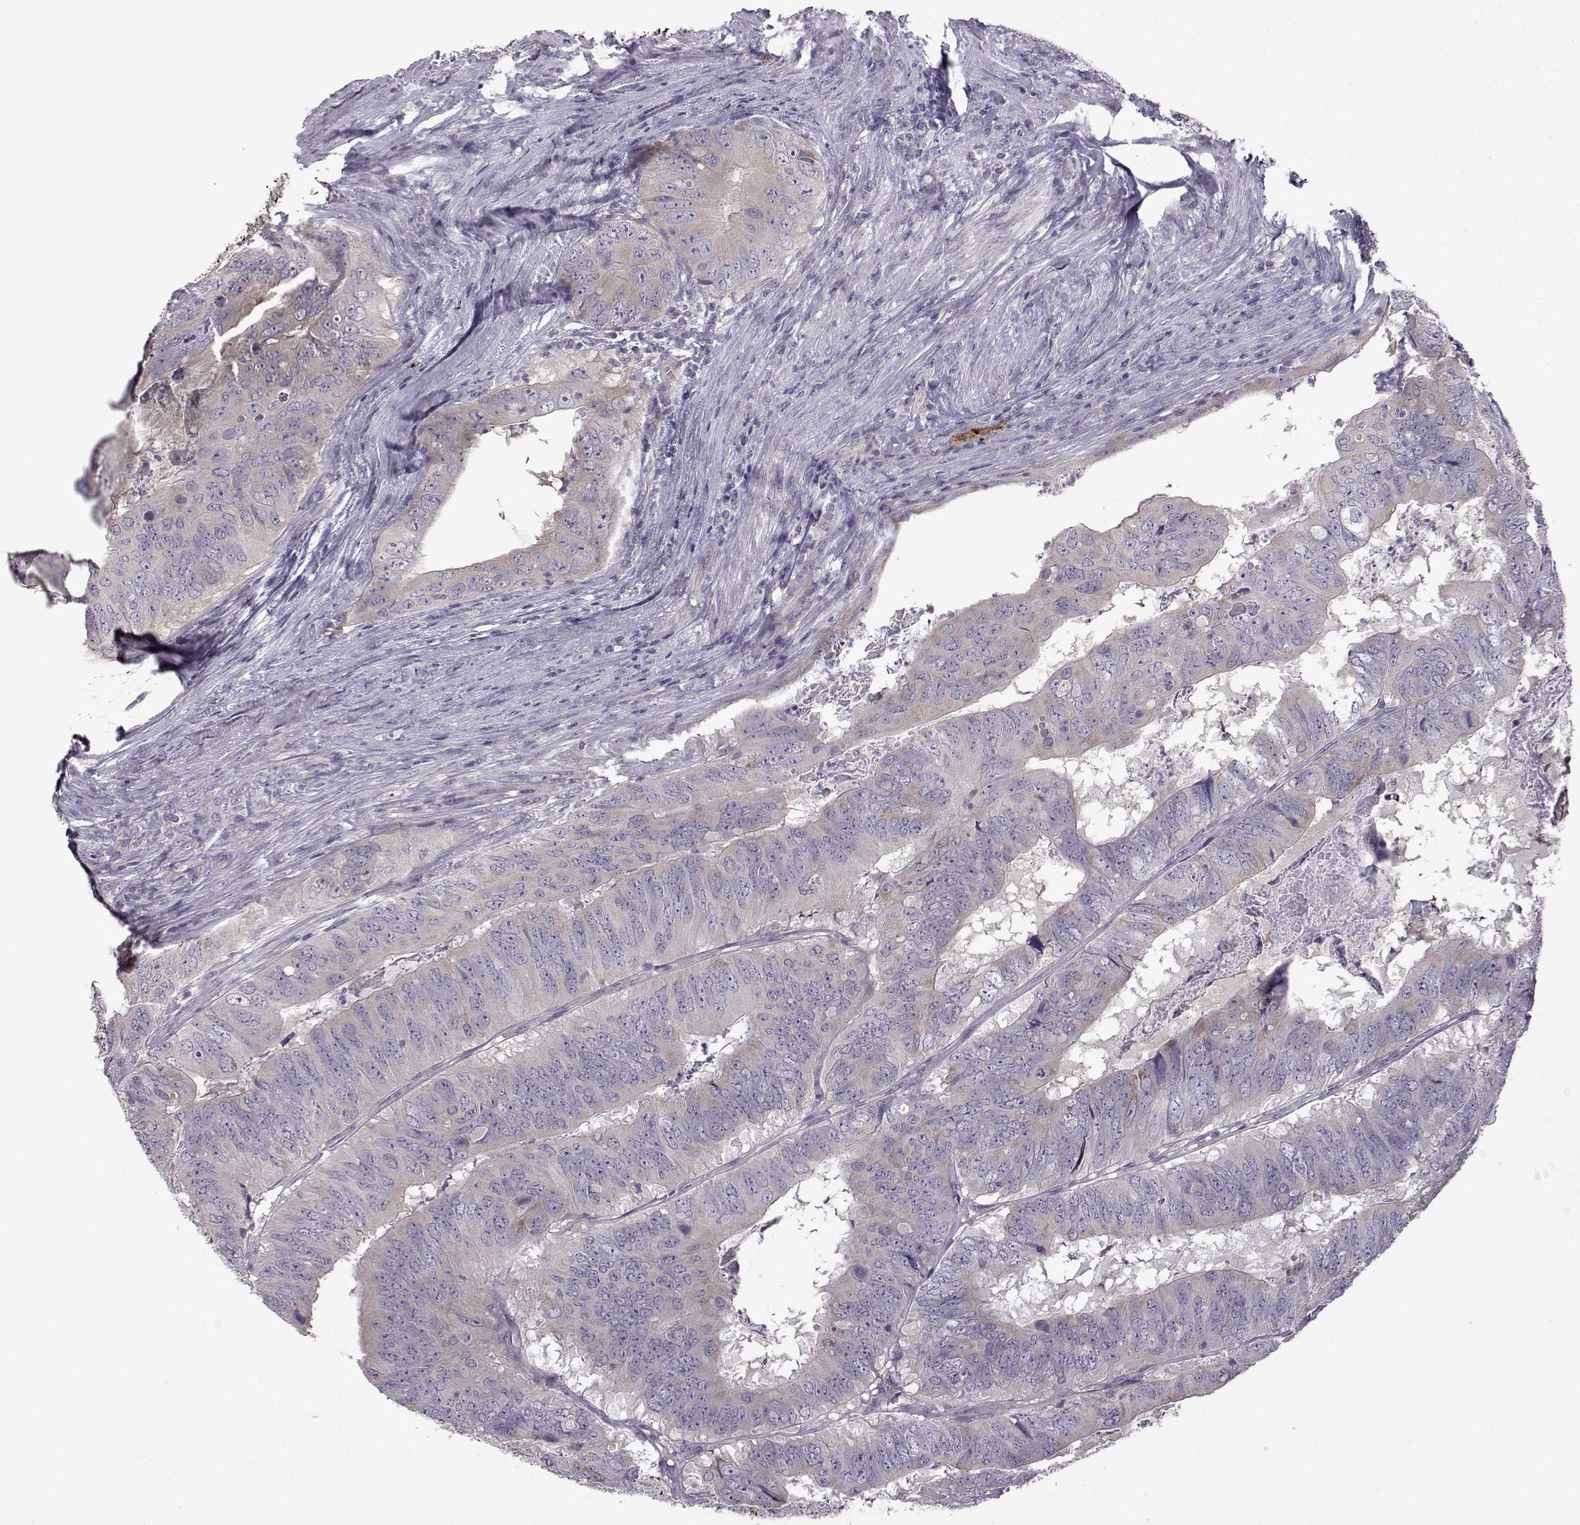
{"staining": {"intensity": "negative", "quantity": "none", "location": "none"}, "tissue": "colorectal cancer", "cell_type": "Tumor cells", "image_type": "cancer", "snomed": [{"axis": "morphology", "description": "Adenocarcinoma, NOS"}, {"axis": "topography", "description": "Colon"}], "caption": "The histopathology image exhibits no significant staining in tumor cells of colorectal cancer (adenocarcinoma).", "gene": "VGF", "patient": {"sex": "male", "age": 79}}